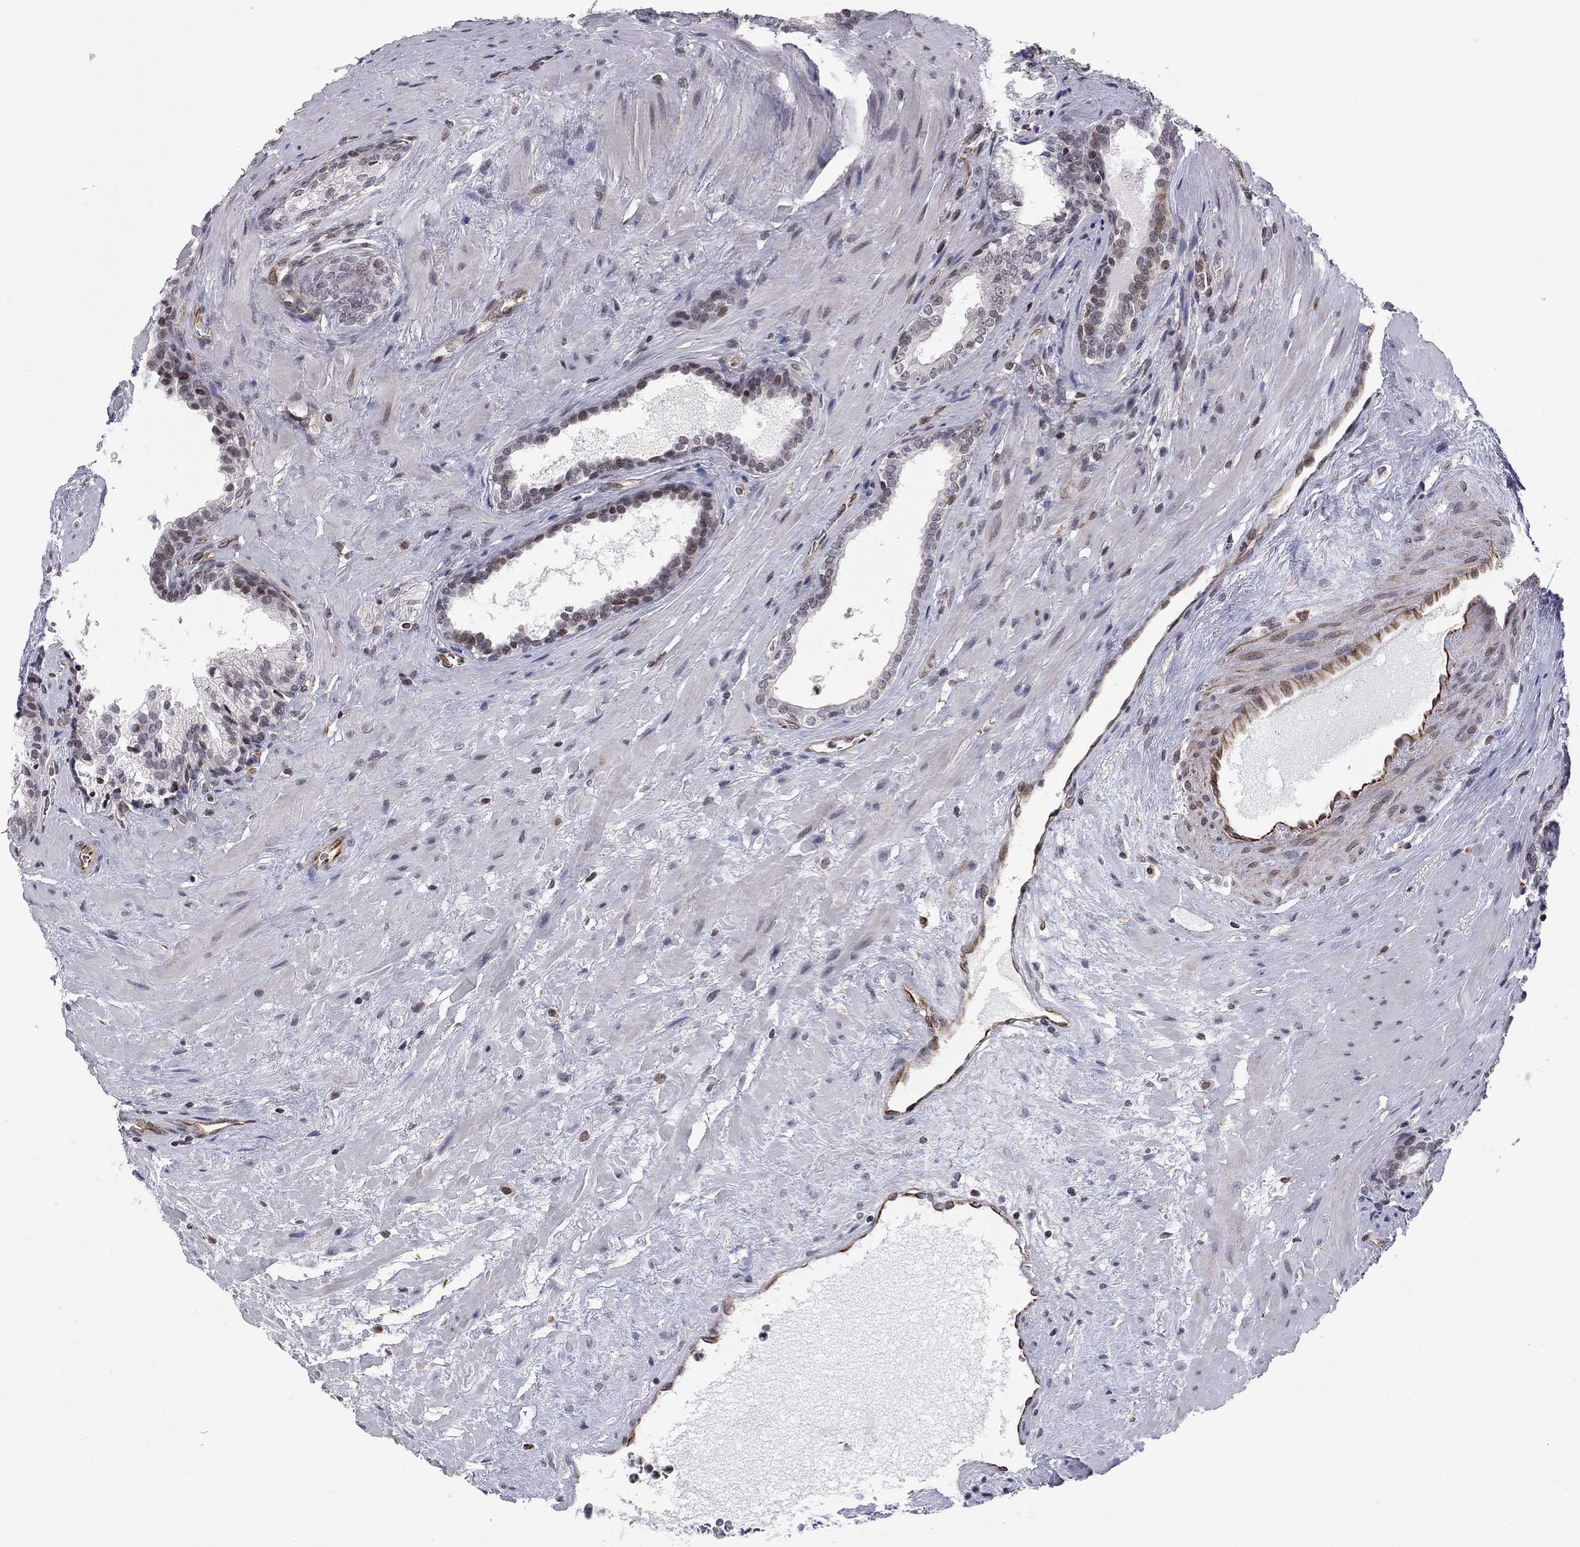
{"staining": {"intensity": "negative", "quantity": "none", "location": "none"}, "tissue": "prostate cancer", "cell_type": "Tumor cells", "image_type": "cancer", "snomed": [{"axis": "morphology", "description": "Adenocarcinoma, NOS"}, {"axis": "topography", "description": "Prostate"}], "caption": "Prostate cancer (adenocarcinoma) was stained to show a protein in brown. There is no significant staining in tumor cells.", "gene": "MTNR1B", "patient": {"sex": "male", "age": 66}}